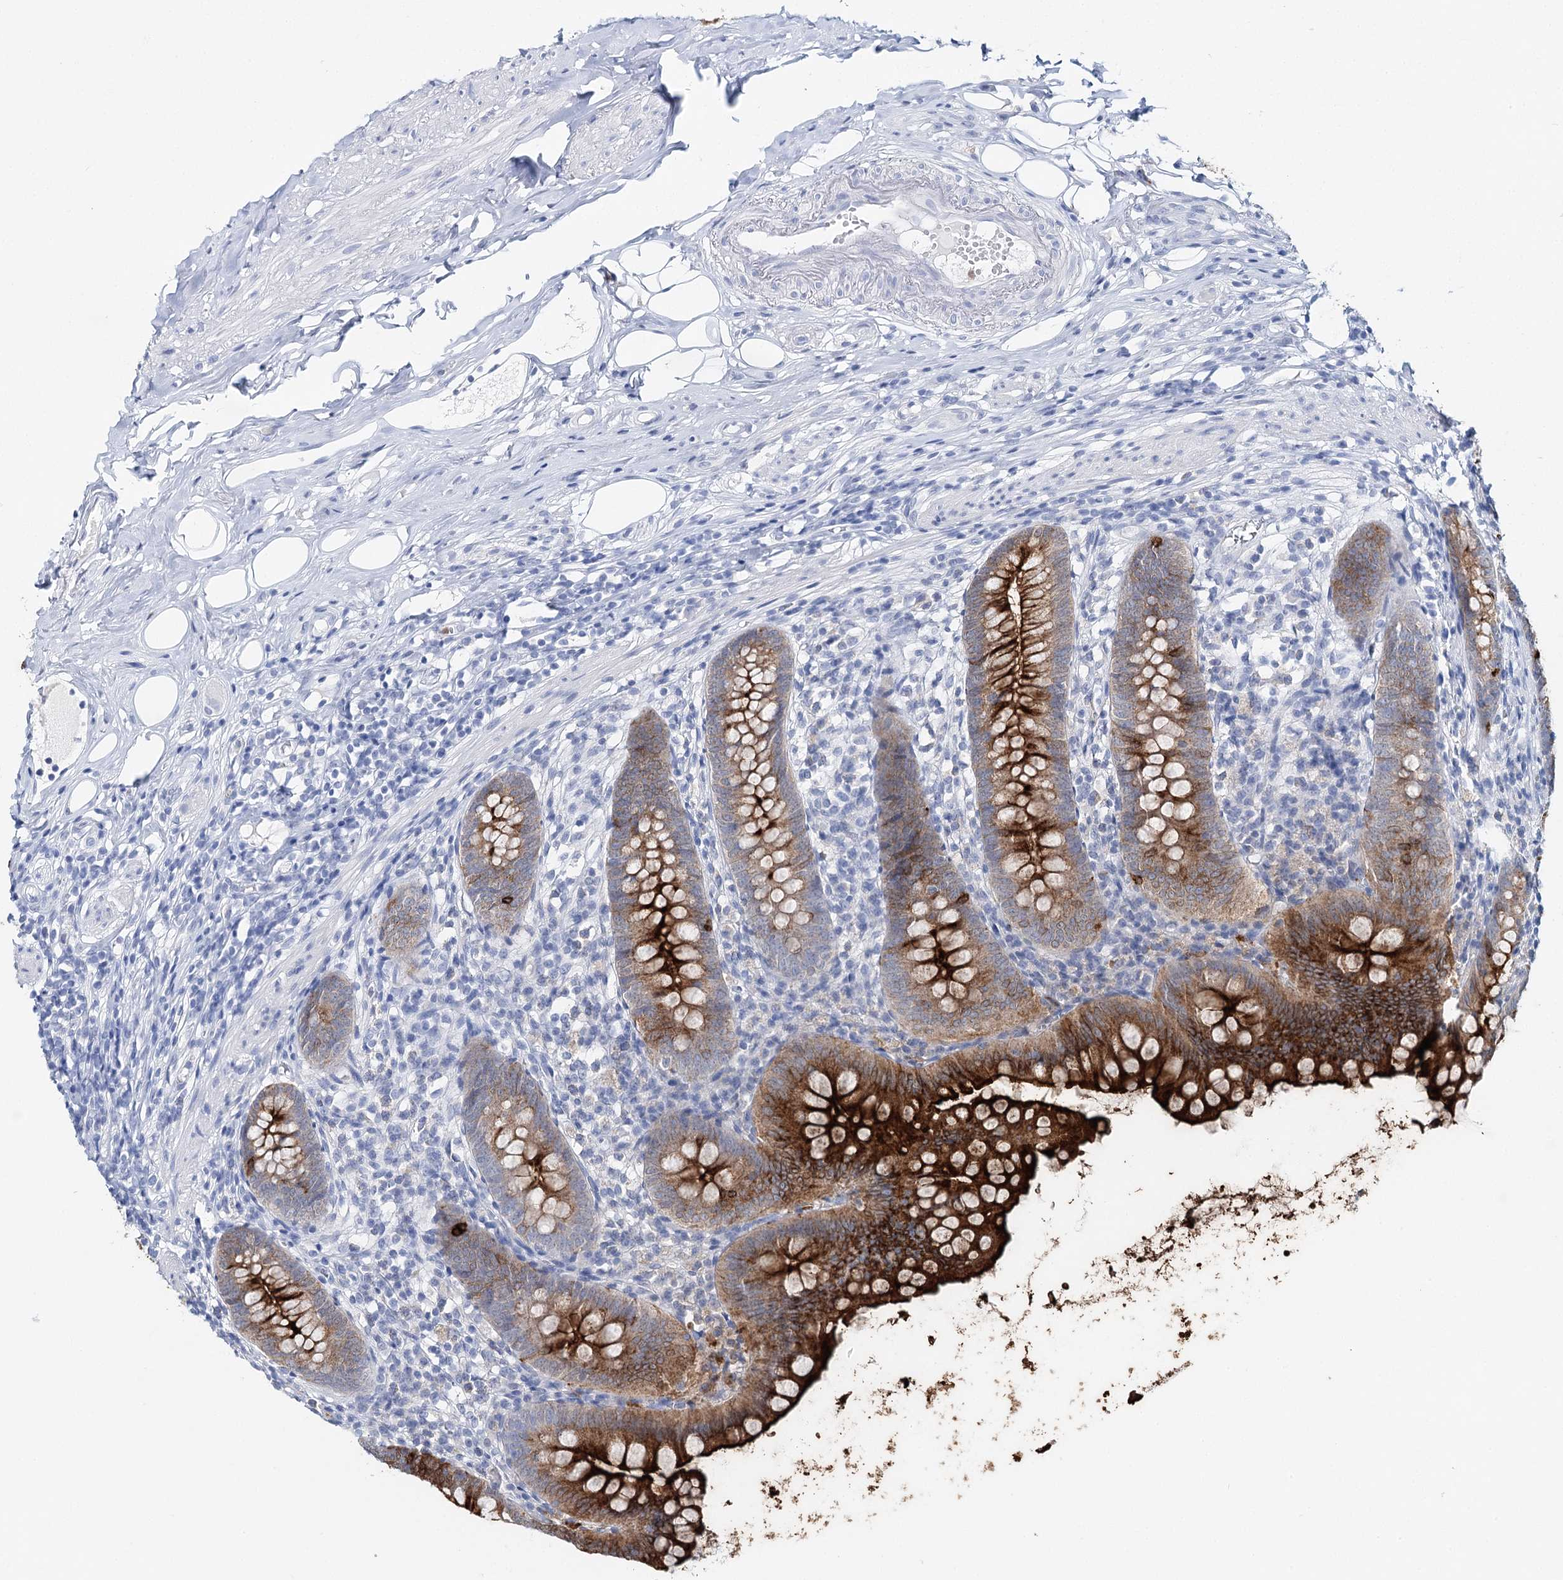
{"staining": {"intensity": "strong", "quantity": ">75%", "location": "cytoplasmic/membranous"}, "tissue": "appendix", "cell_type": "Glandular cells", "image_type": "normal", "snomed": [{"axis": "morphology", "description": "Normal tissue, NOS"}, {"axis": "topography", "description": "Appendix"}], "caption": "Immunohistochemical staining of normal human appendix displays high levels of strong cytoplasmic/membranous staining in about >75% of glandular cells. The staining is performed using DAB brown chromogen to label protein expression. The nuclei are counter-stained blue using hematoxylin.", "gene": "CEACAM8", "patient": {"sex": "female", "age": 62}}